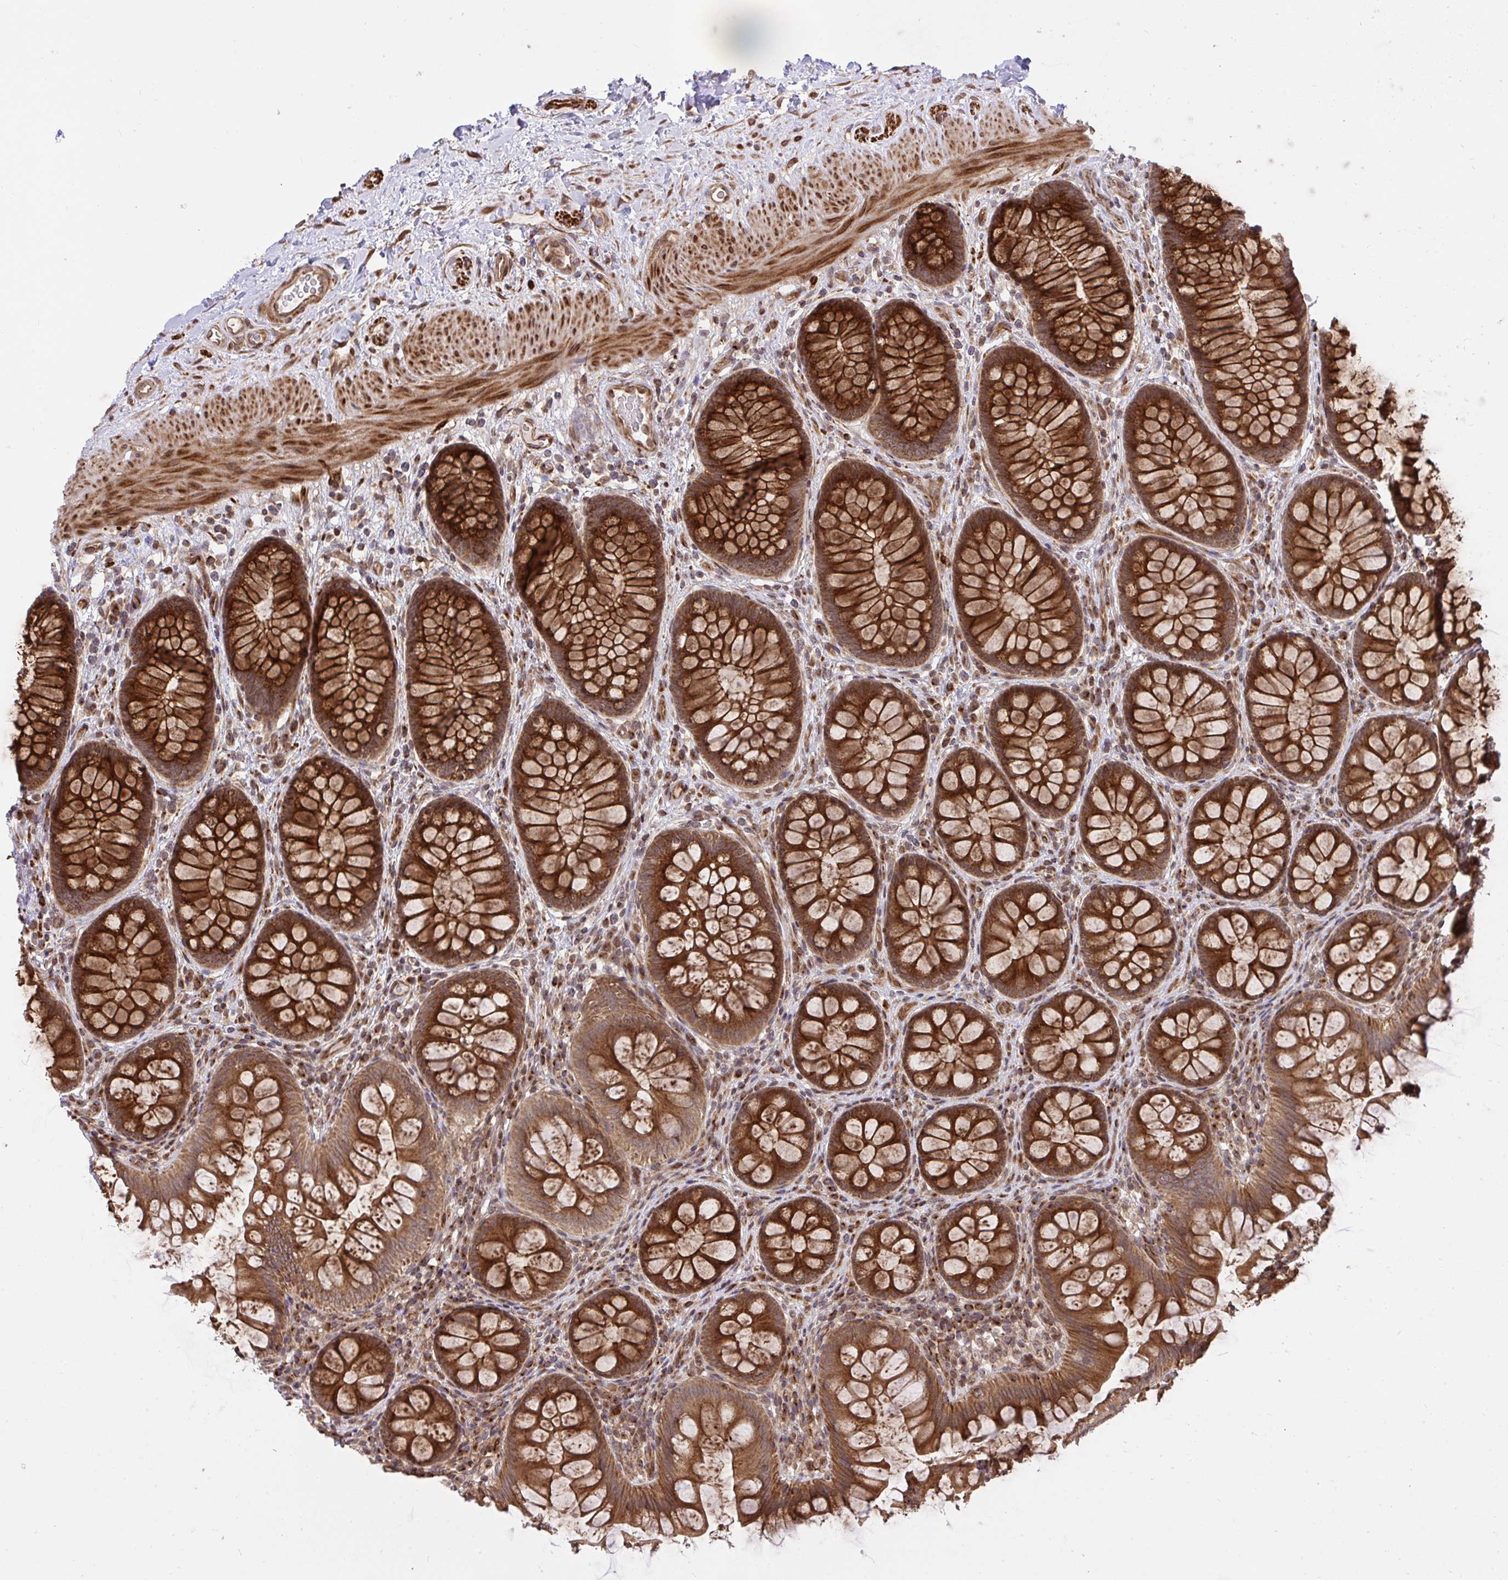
{"staining": {"intensity": "moderate", "quantity": ">75%", "location": "cytoplasmic/membranous"}, "tissue": "colon", "cell_type": "Endothelial cells", "image_type": "normal", "snomed": [{"axis": "morphology", "description": "Normal tissue, NOS"}, {"axis": "morphology", "description": "Adenoma, NOS"}, {"axis": "topography", "description": "Soft tissue"}, {"axis": "topography", "description": "Colon"}], "caption": "Immunohistochemistry (IHC) of benign colon exhibits medium levels of moderate cytoplasmic/membranous expression in about >75% of endothelial cells.", "gene": "ERI1", "patient": {"sex": "male", "age": 47}}